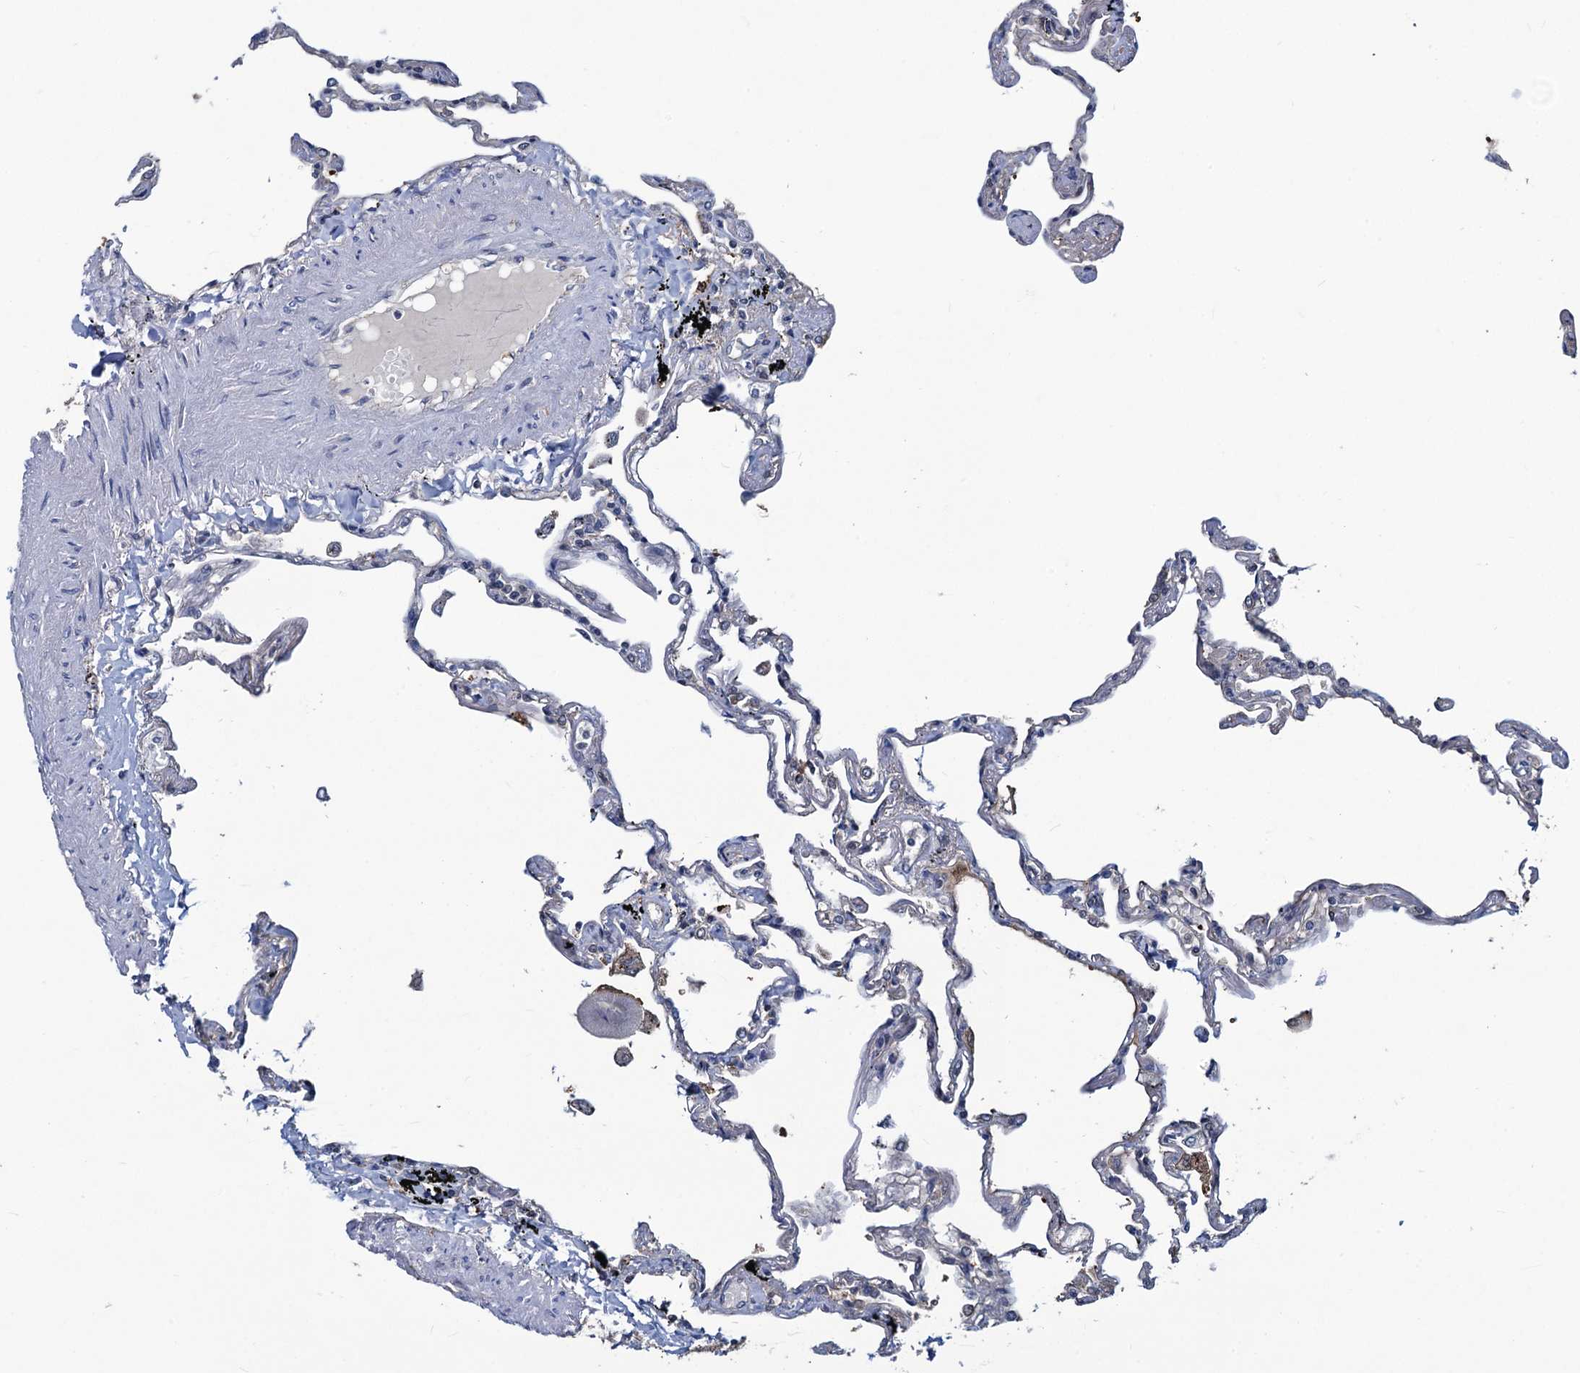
{"staining": {"intensity": "moderate", "quantity": "<25%", "location": "cytoplasmic/membranous,nuclear"}, "tissue": "lung", "cell_type": "Alveolar cells", "image_type": "normal", "snomed": [{"axis": "morphology", "description": "Normal tissue, NOS"}, {"axis": "topography", "description": "Lung"}], "caption": "Brown immunohistochemical staining in unremarkable human lung reveals moderate cytoplasmic/membranous,nuclear positivity in approximately <25% of alveolar cells. Nuclei are stained in blue.", "gene": "RTKN2", "patient": {"sex": "female", "age": 67}}